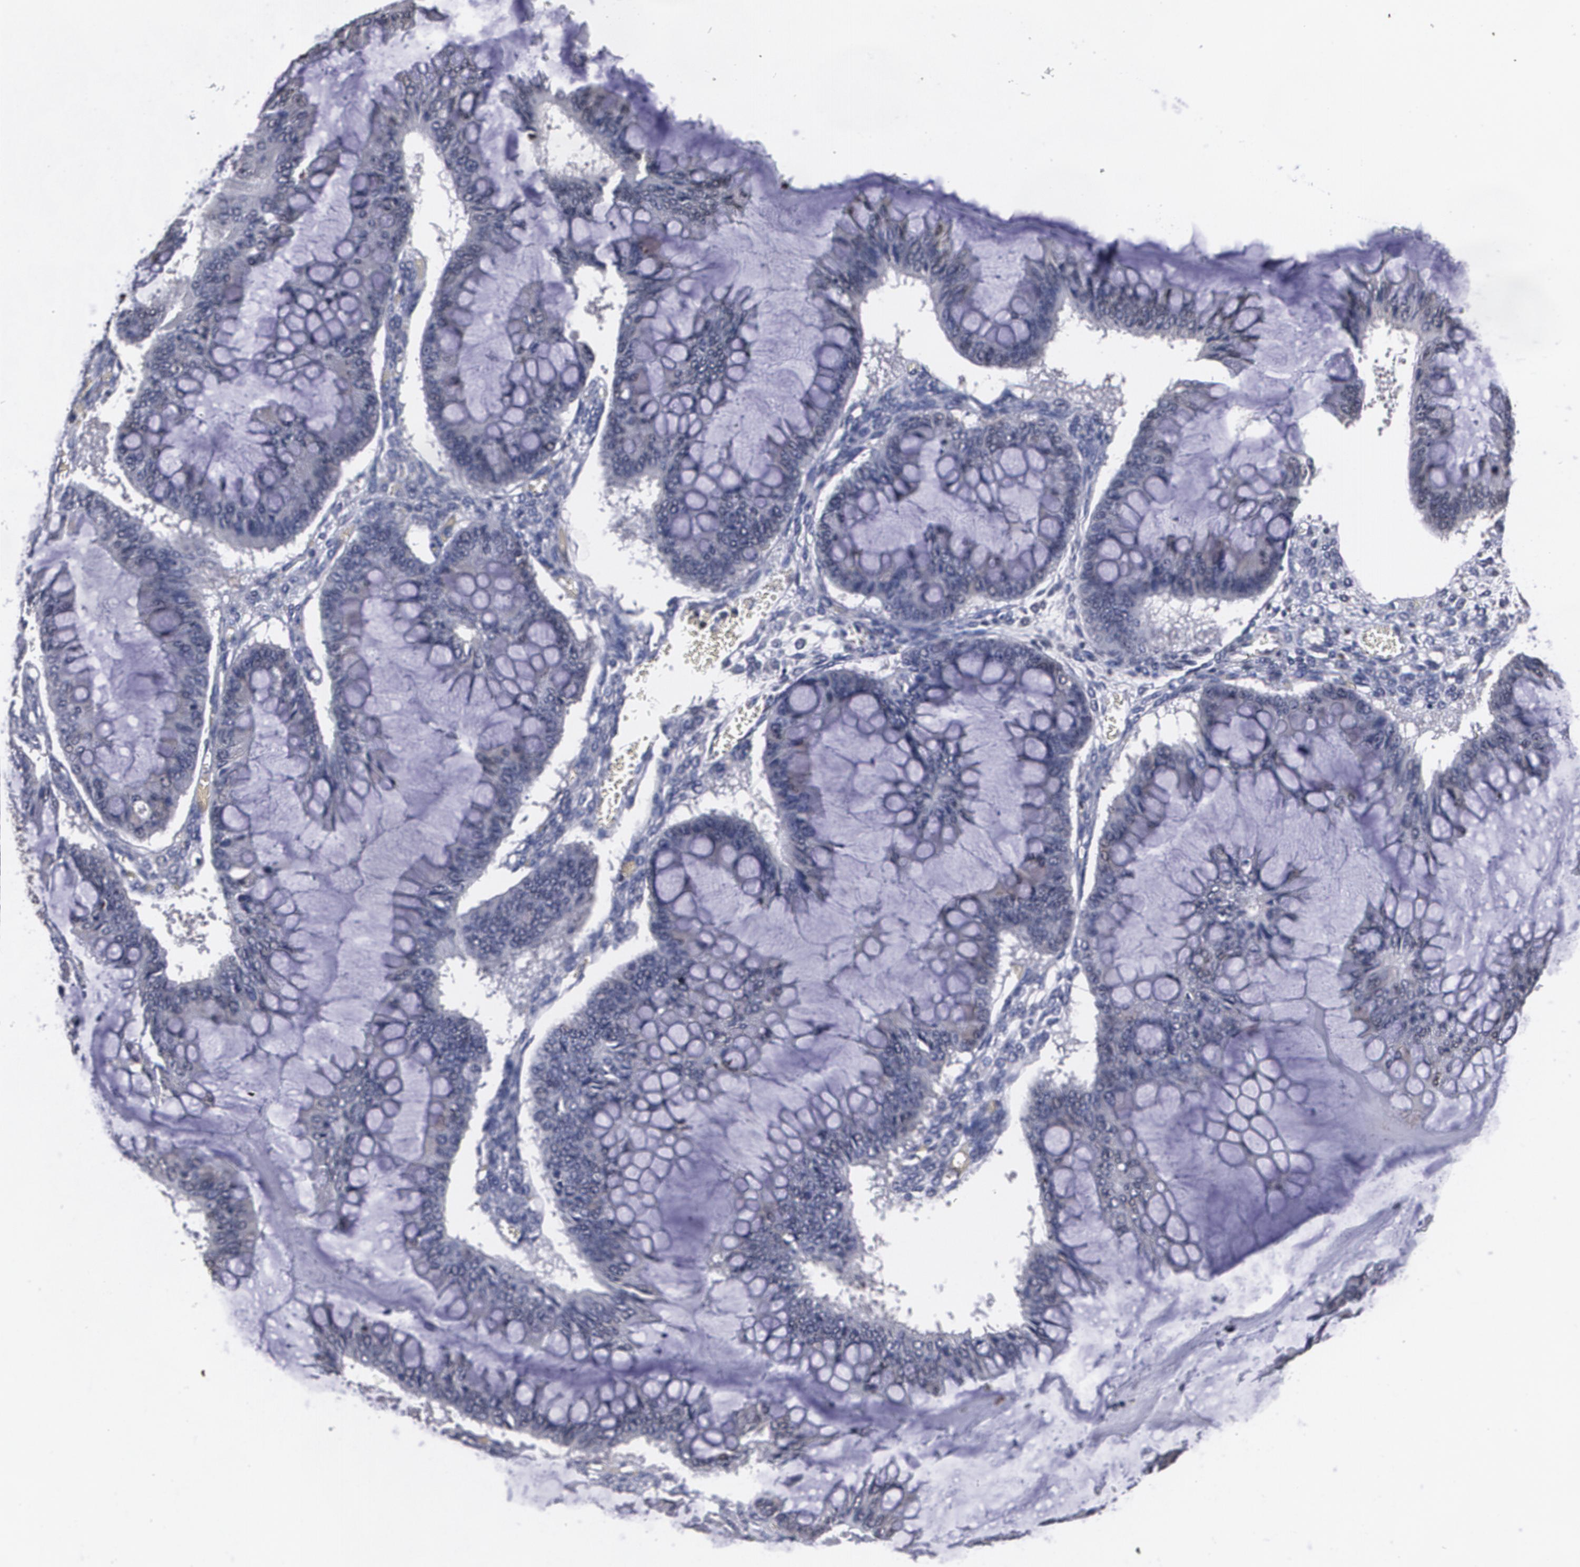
{"staining": {"intensity": "negative", "quantity": "none", "location": "none"}, "tissue": "ovarian cancer", "cell_type": "Tumor cells", "image_type": "cancer", "snomed": [{"axis": "morphology", "description": "Cystadenocarcinoma, mucinous, NOS"}, {"axis": "topography", "description": "Ovary"}], "caption": "Tumor cells are negative for protein expression in human ovarian cancer (mucinous cystadenocarcinoma). The staining is performed using DAB brown chromogen with nuclei counter-stained in using hematoxylin.", "gene": "MVP", "patient": {"sex": "female", "age": 73}}